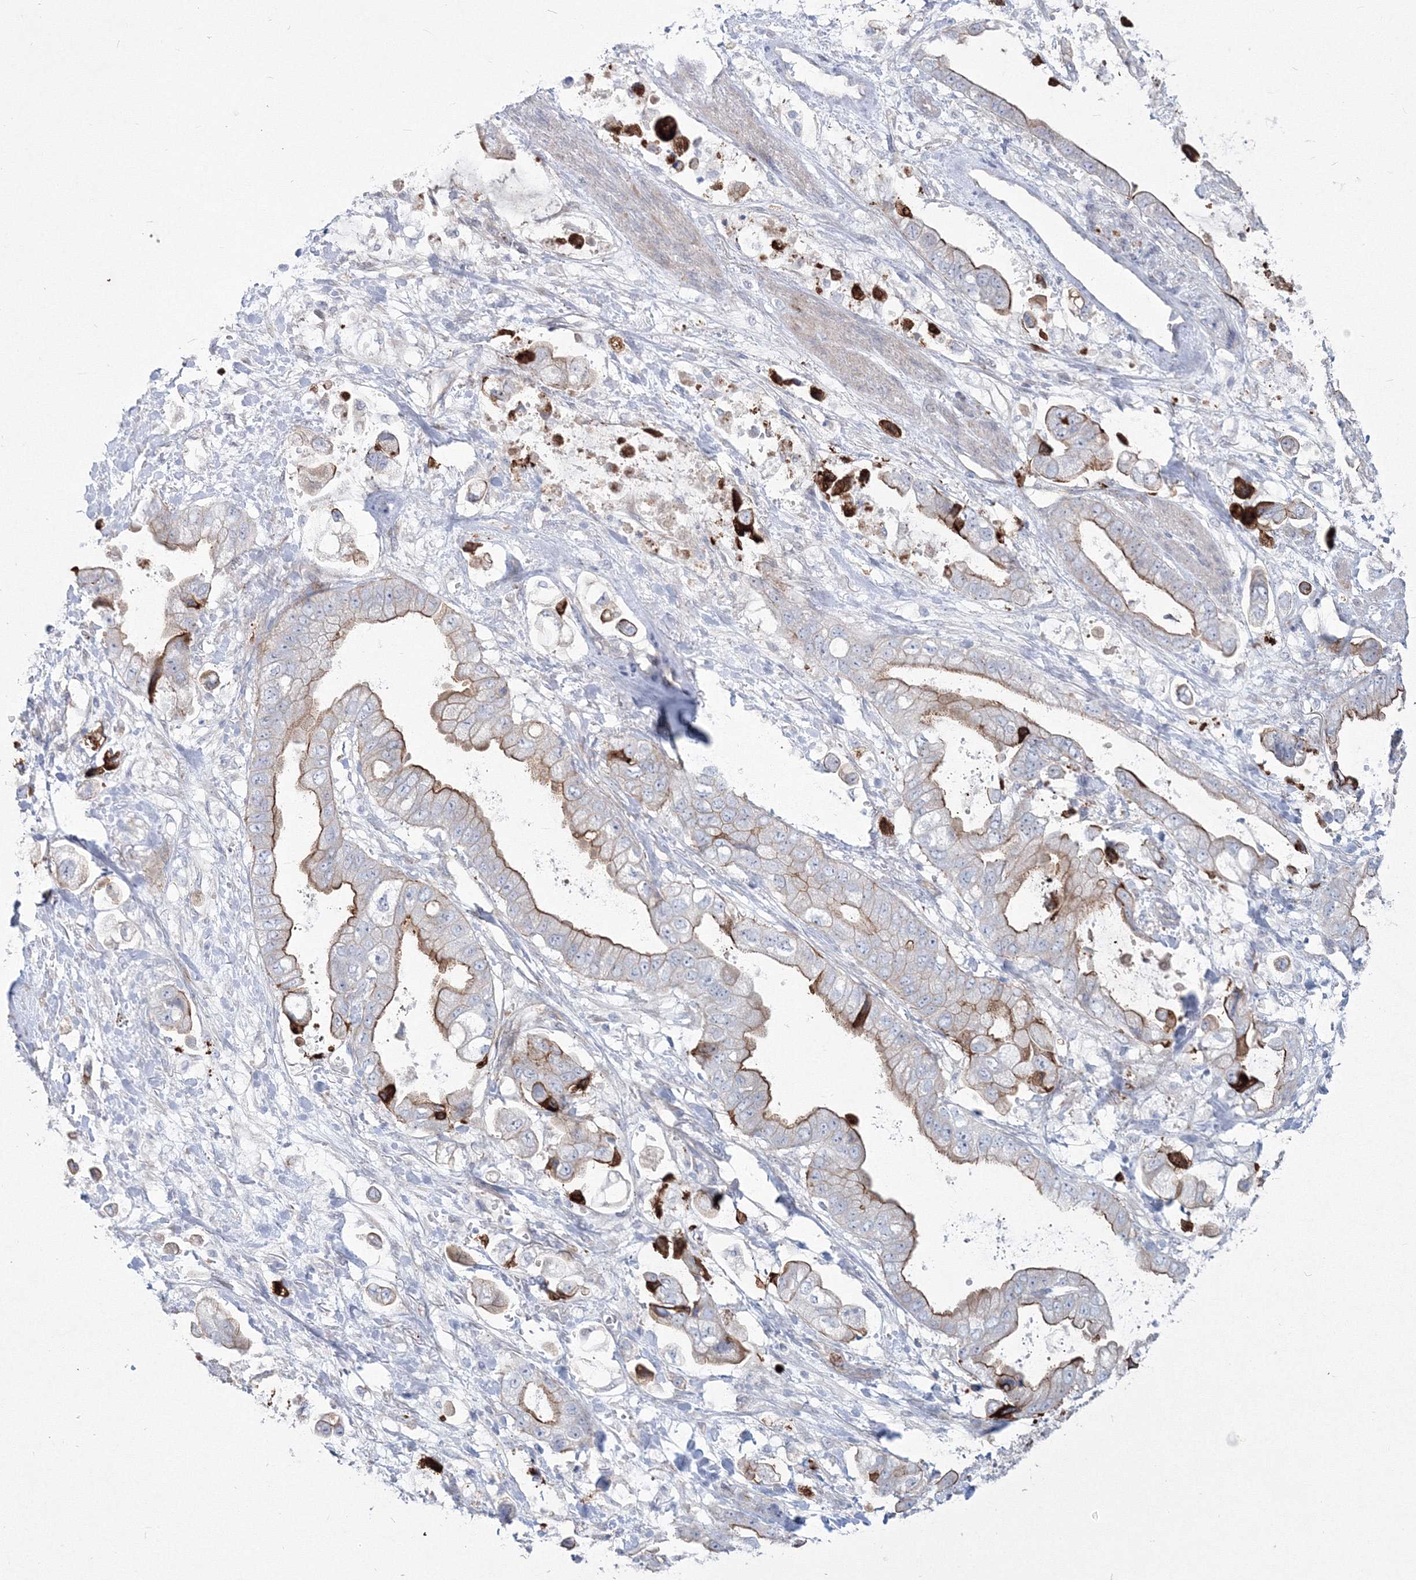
{"staining": {"intensity": "moderate", "quantity": ">75%", "location": "cytoplasmic/membranous"}, "tissue": "stomach cancer", "cell_type": "Tumor cells", "image_type": "cancer", "snomed": [{"axis": "morphology", "description": "Adenocarcinoma, NOS"}, {"axis": "topography", "description": "Stomach"}], "caption": "A photomicrograph of human stomach cancer (adenocarcinoma) stained for a protein exhibits moderate cytoplasmic/membranous brown staining in tumor cells. Using DAB (brown) and hematoxylin (blue) stains, captured at high magnification using brightfield microscopy.", "gene": "HYAL2", "patient": {"sex": "male", "age": 62}}